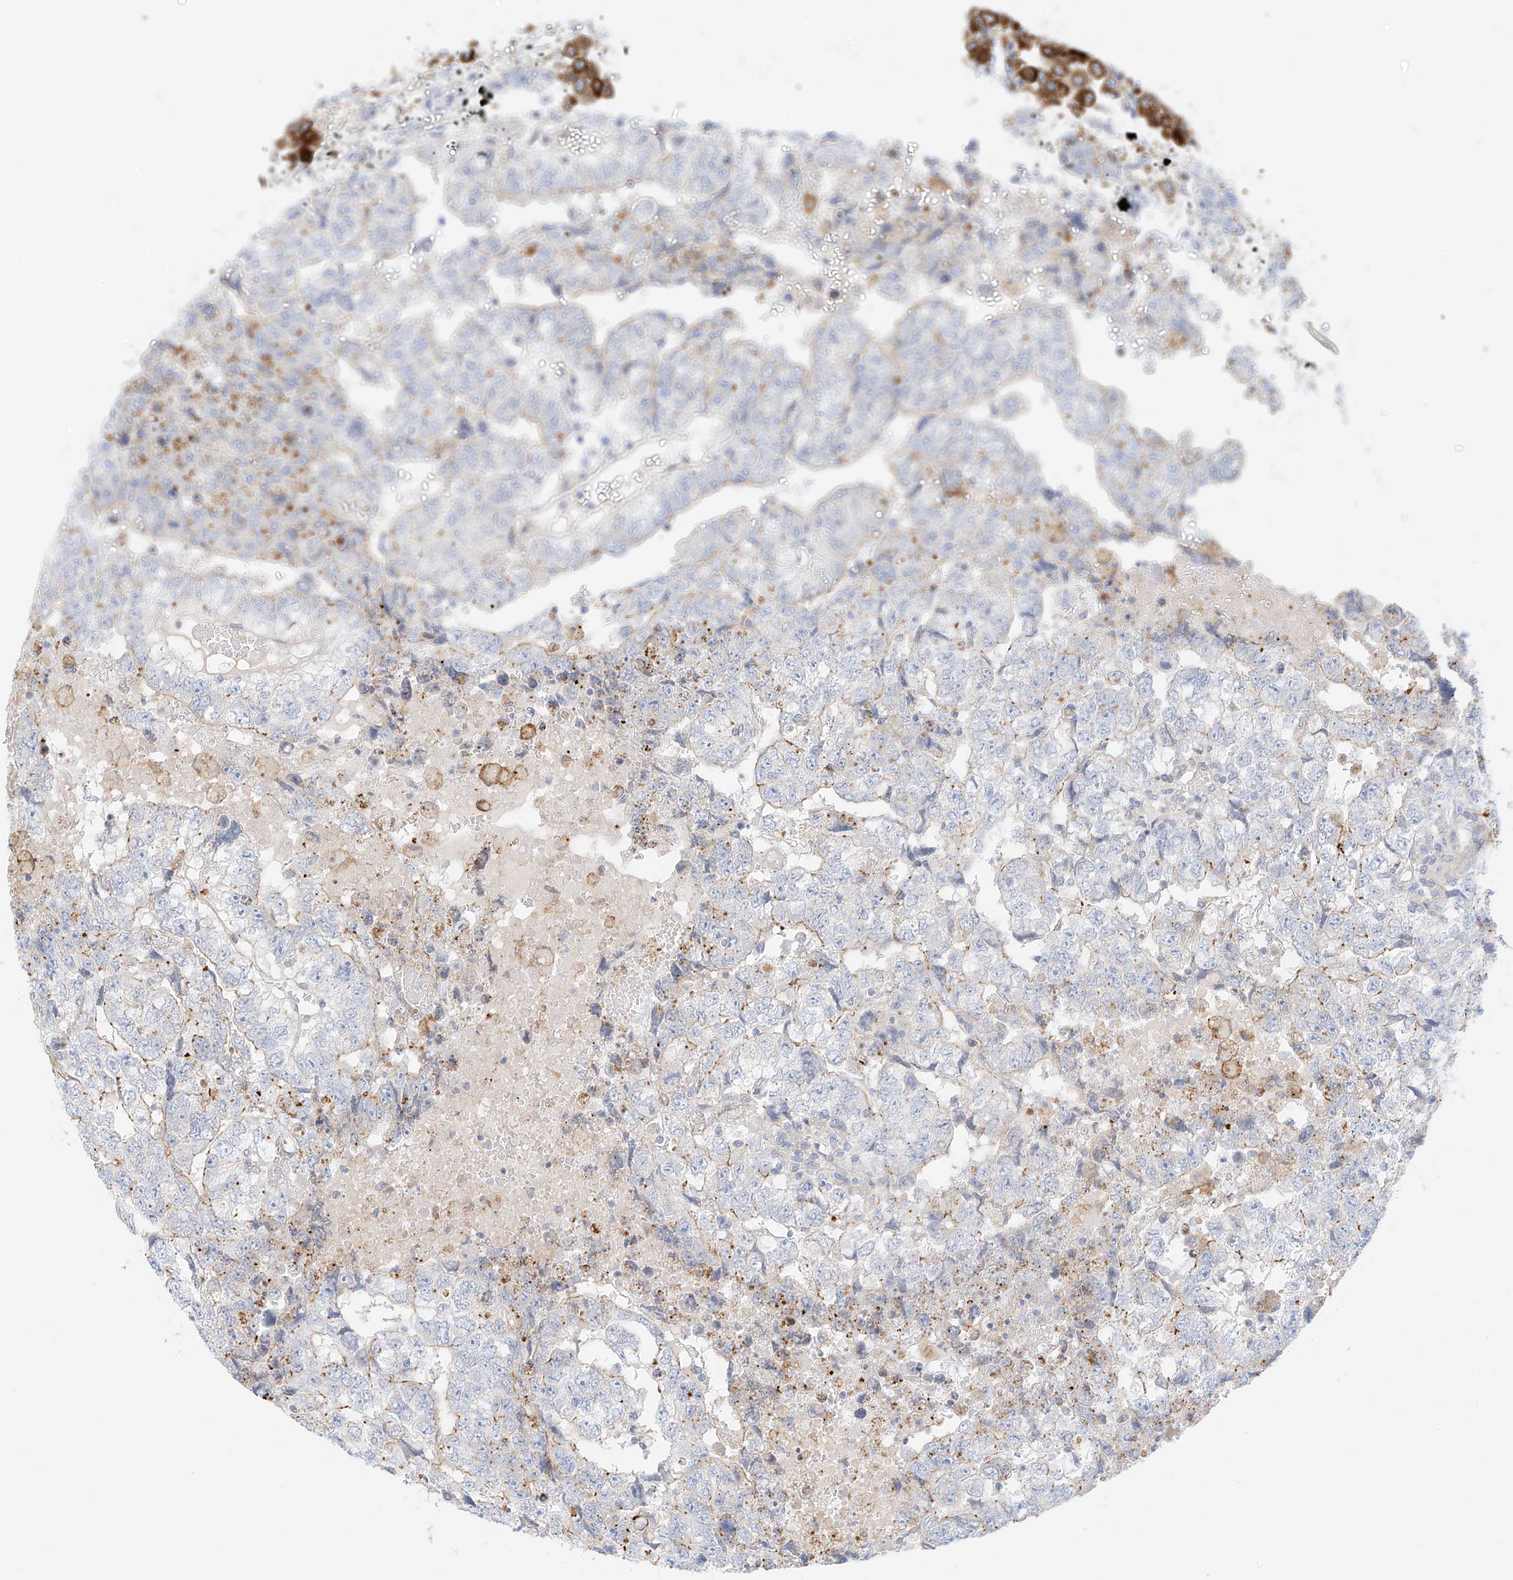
{"staining": {"intensity": "weak", "quantity": "<25%", "location": "cytoplasmic/membranous"}, "tissue": "testis cancer", "cell_type": "Tumor cells", "image_type": "cancer", "snomed": [{"axis": "morphology", "description": "Carcinoma, Embryonal, NOS"}, {"axis": "topography", "description": "Testis"}], "caption": "Tumor cells are negative for brown protein staining in testis embryonal carcinoma.", "gene": "PCYOX1", "patient": {"sex": "male", "age": 36}}